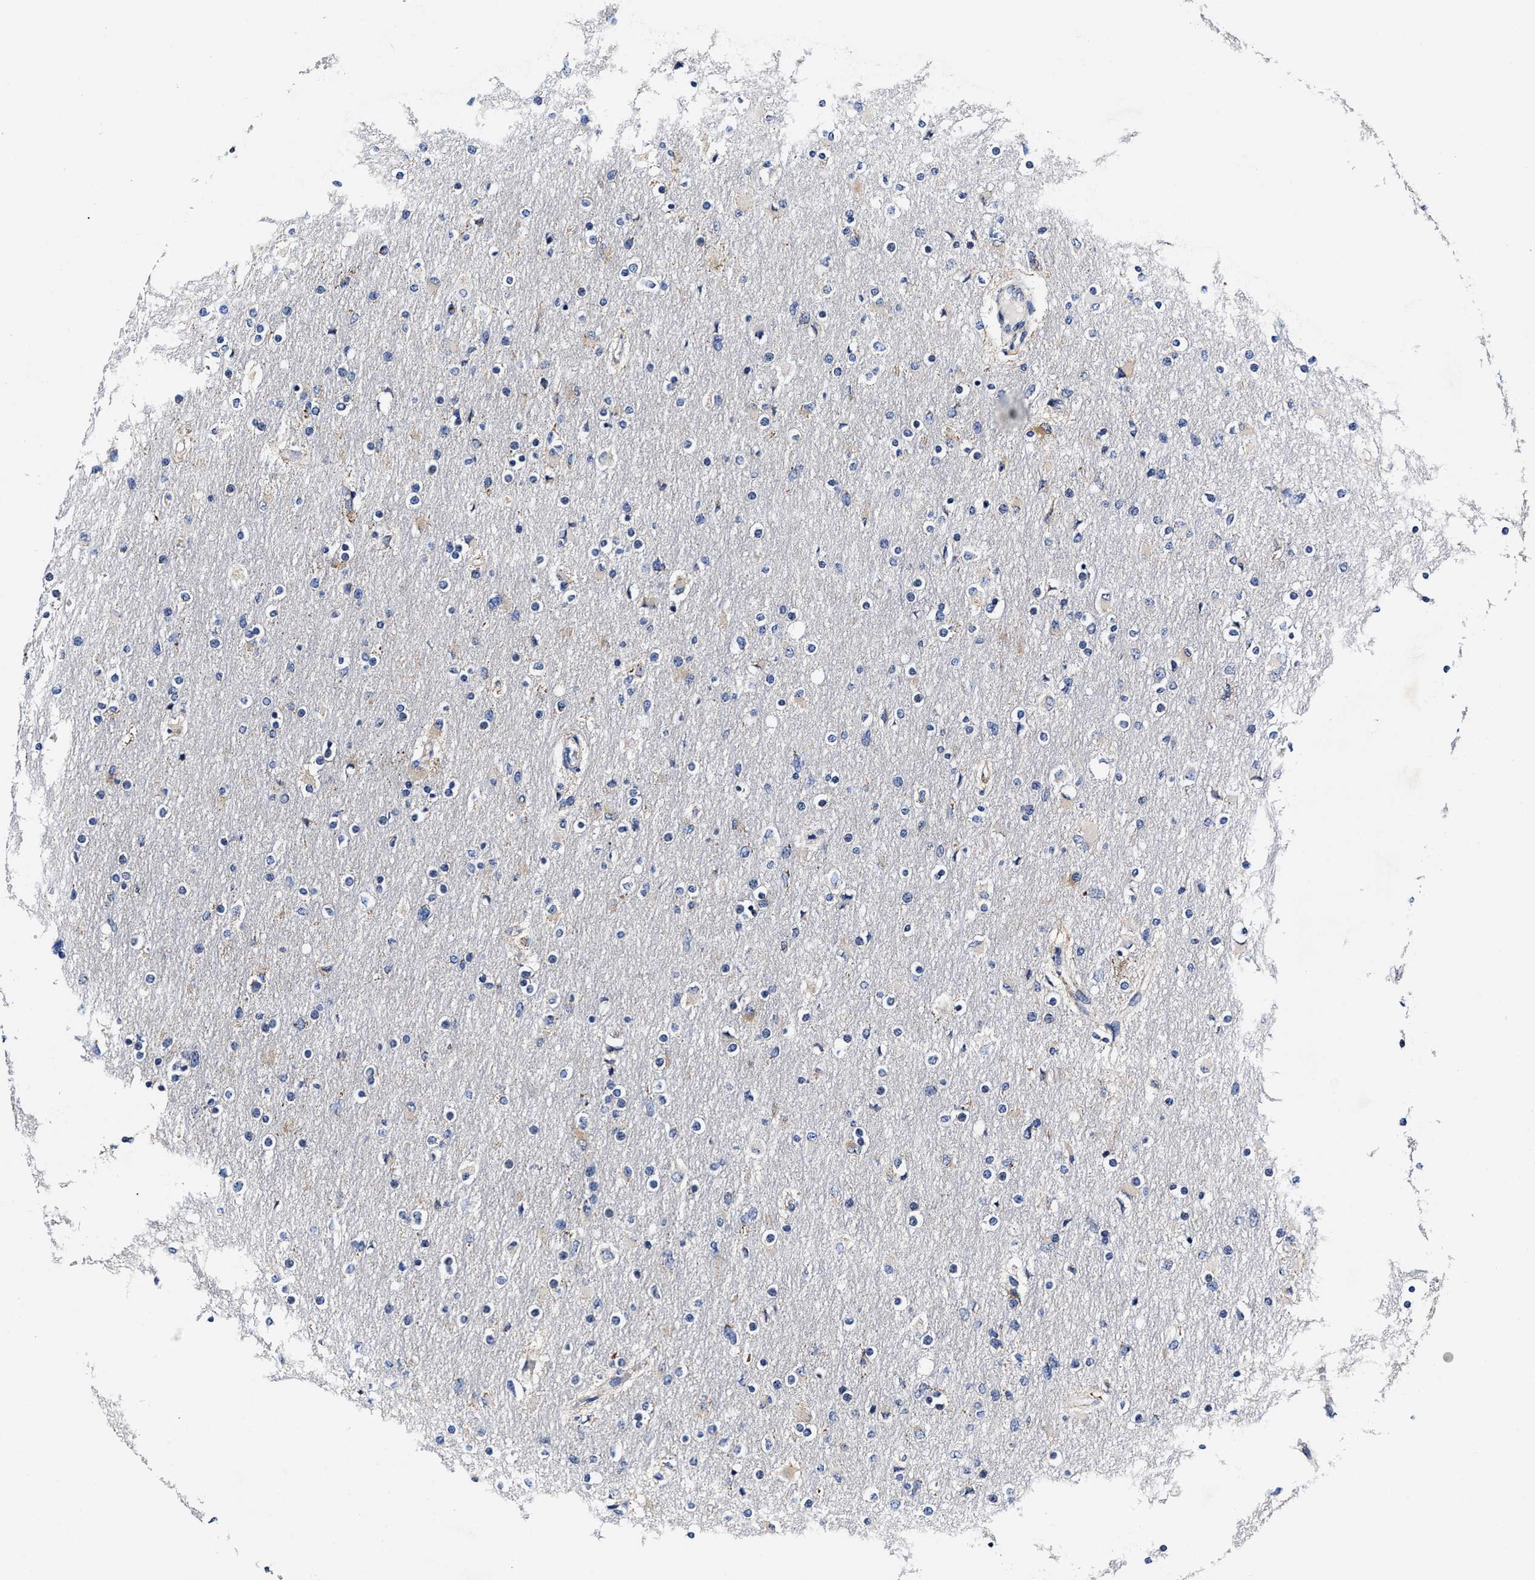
{"staining": {"intensity": "negative", "quantity": "none", "location": "none"}, "tissue": "glioma", "cell_type": "Tumor cells", "image_type": "cancer", "snomed": [{"axis": "morphology", "description": "Glioma, malignant, High grade"}, {"axis": "topography", "description": "Cerebral cortex"}], "caption": "Immunohistochemistry histopathology image of human high-grade glioma (malignant) stained for a protein (brown), which exhibits no staining in tumor cells.", "gene": "HINT2", "patient": {"sex": "female", "age": 36}}